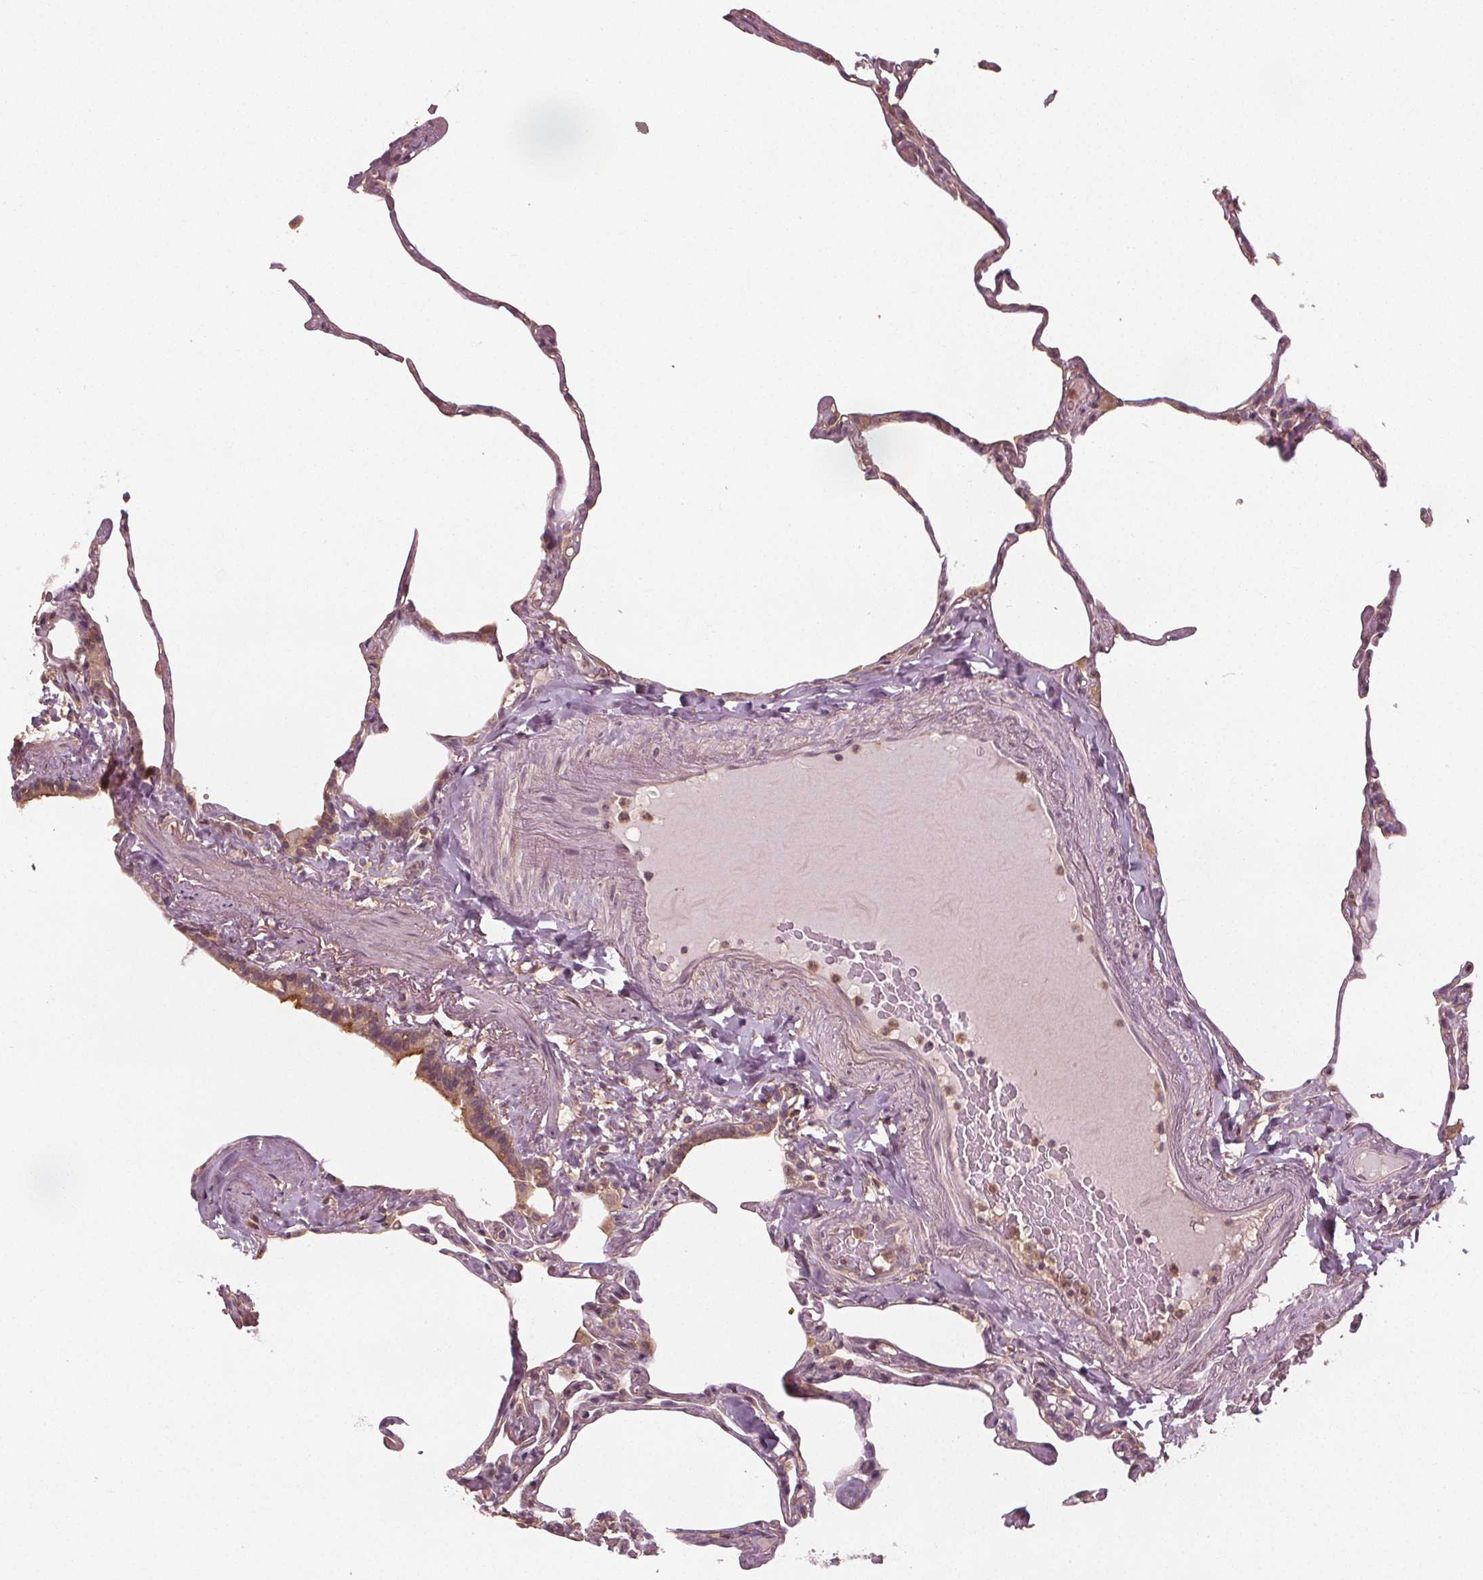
{"staining": {"intensity": "moderate", "quantity": "25%-75%", "location": "cytoplasmic/membranous"}, "tissue": "lung", "cell_type": "Alveolar cells", "image_type": "normal", "snomed": [{"axis": "morphology", "description": "Normal tissue, NOS"}, {"axis": "topography", "description": "Lung"}], "caption": "DAB (3,3'-diaminobenzidine) immunohistochemical staining of normal human lung exhibits moderate cytoplasmic/membranous protein expression in about 25%-75% of alveolar cells. The protein is shown in brown color, while the nuclei are stained blue.", "gene": "GNB2", "patient": {"sex": "male", "age": 65}}